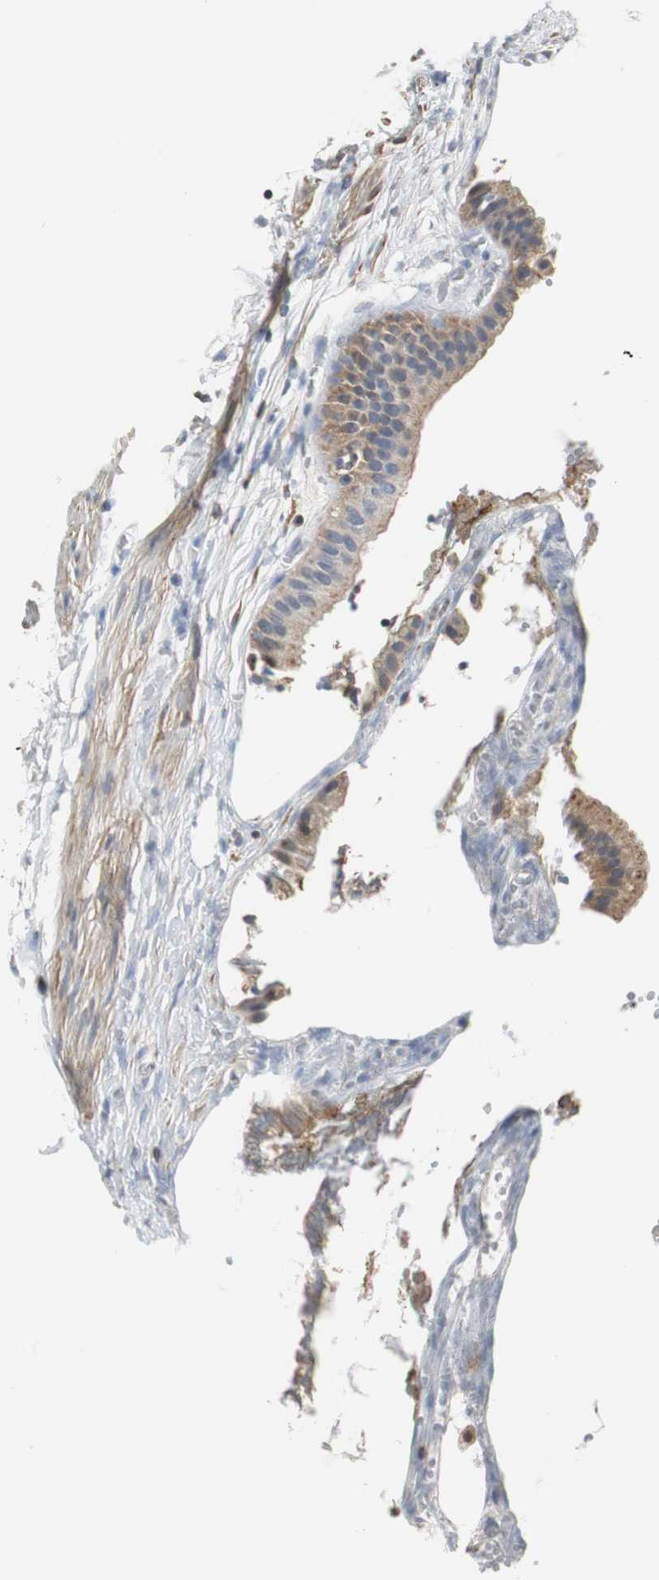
{"staining": {"intensity": "weak", "quantity": "<25%", "location": "cytoplasmic/membranous"}, "tissue": "gallbladder", "cell_type": "Glandular cells", "image_type": "normal", "snomed": [{"axis": "morphology", "description": "Normal tissue, NOS"}, {"axis": "topography", "description": "Gallbladder"}], "caption": "Unremarkable gallbladder was stained to show a protein in brown. There is no significant positivity in glandular cells.", "gene": "PCK1", "patient": {"sex": "female", "age": 63}}